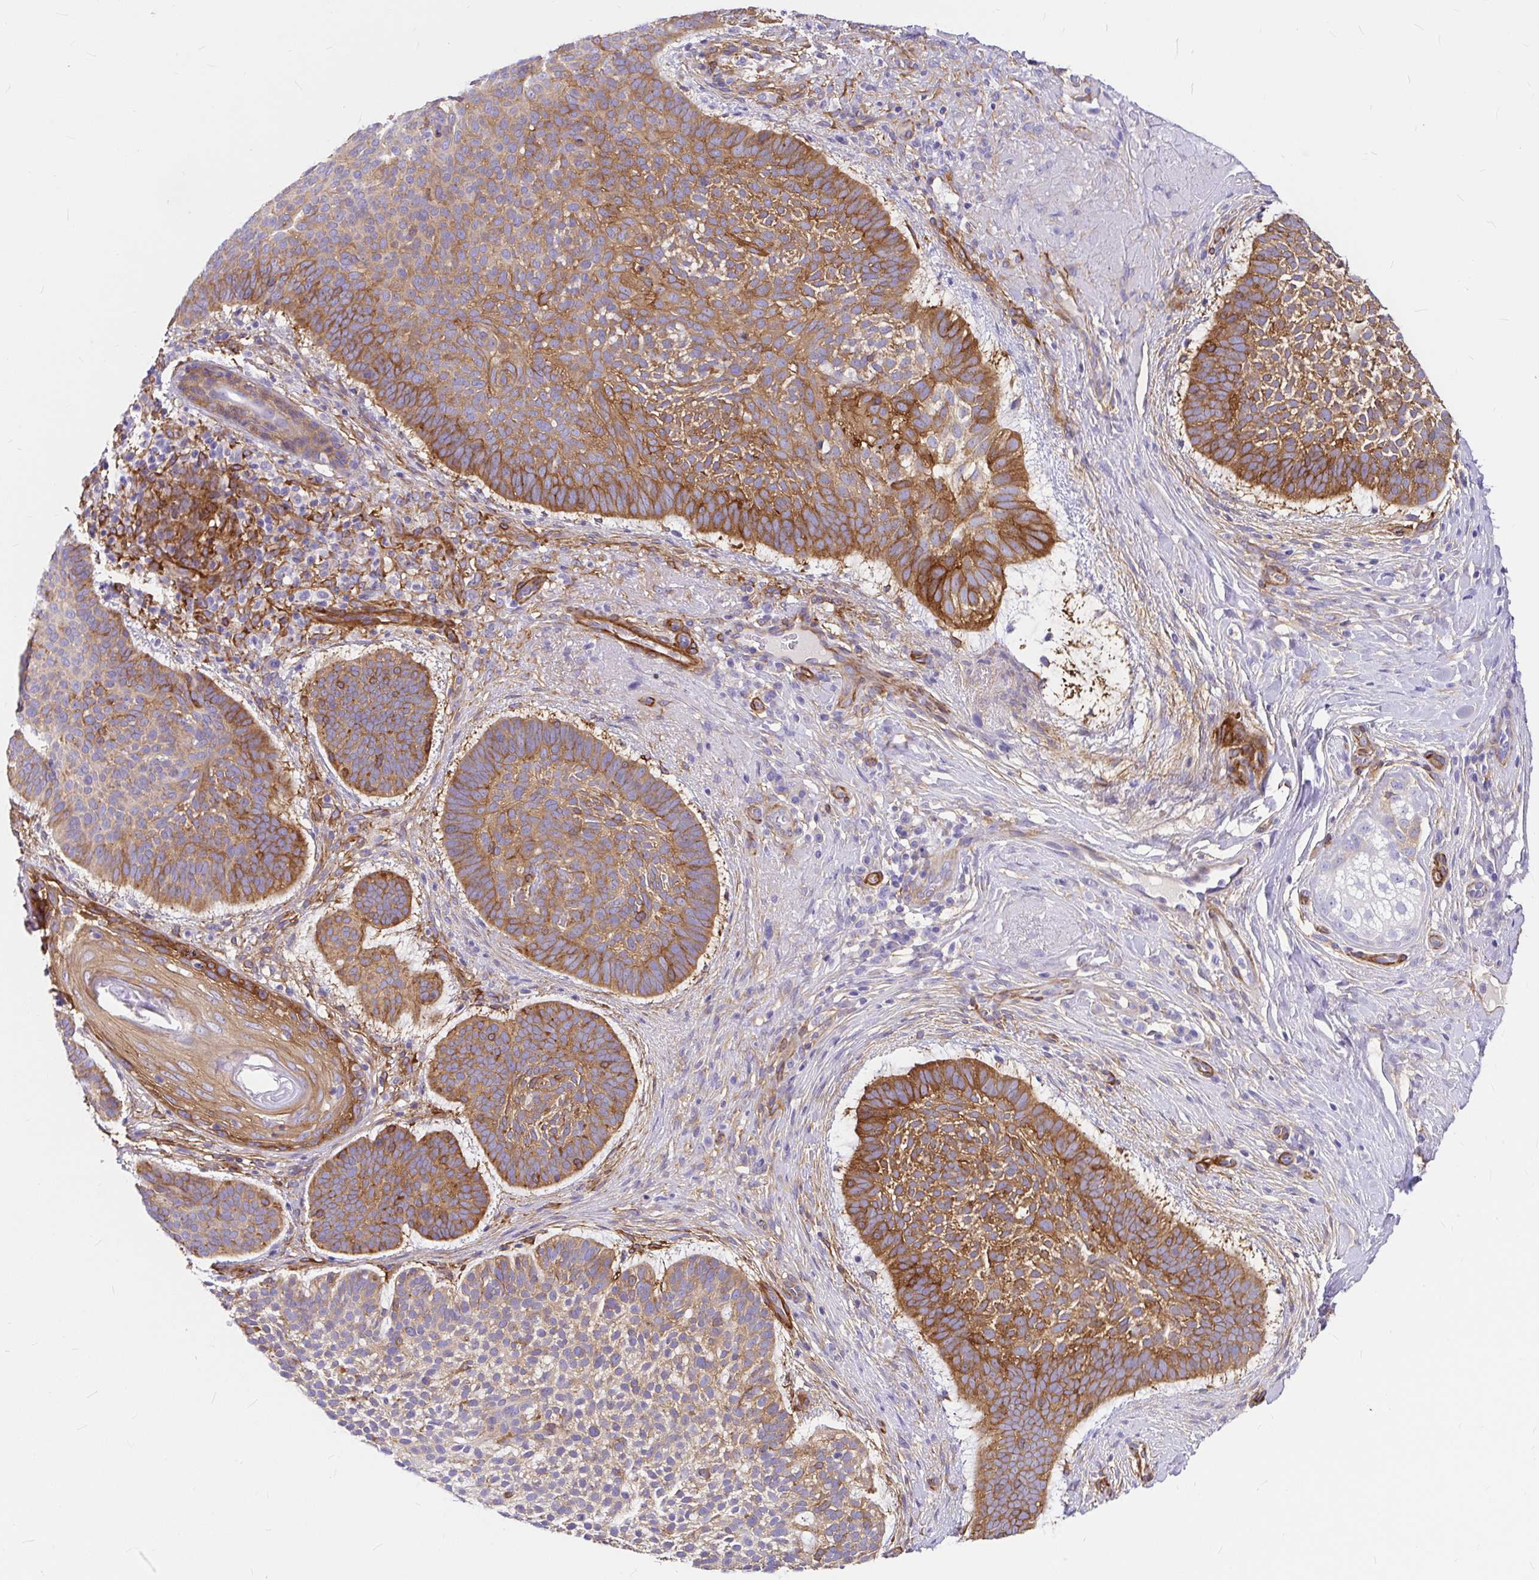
{"staining": {"intensity": "moderate", "quantity": ">75%", "location": "cytoplasmic/membranous"}, "tissue": "skin cancer", "cell_type": "Tumor cells", "image_type": "cancer", "snomed": [{"axis": "morphology", "description": "Basal cell carcinoma"}, {"axis": "topography", "description": "Skin"}, {"axis": "topography", "description": "Skin of face"}], "caption": "Immunohistochemical staining of human basal cell carcinoma (skin) shows moderate cytoplasmic/membranous protein expression in approximately >75% of tumor cells. Nuclei are stained in blue.", "gene": "MYO1B", "patient": {"sex": "male", "age": 73}}